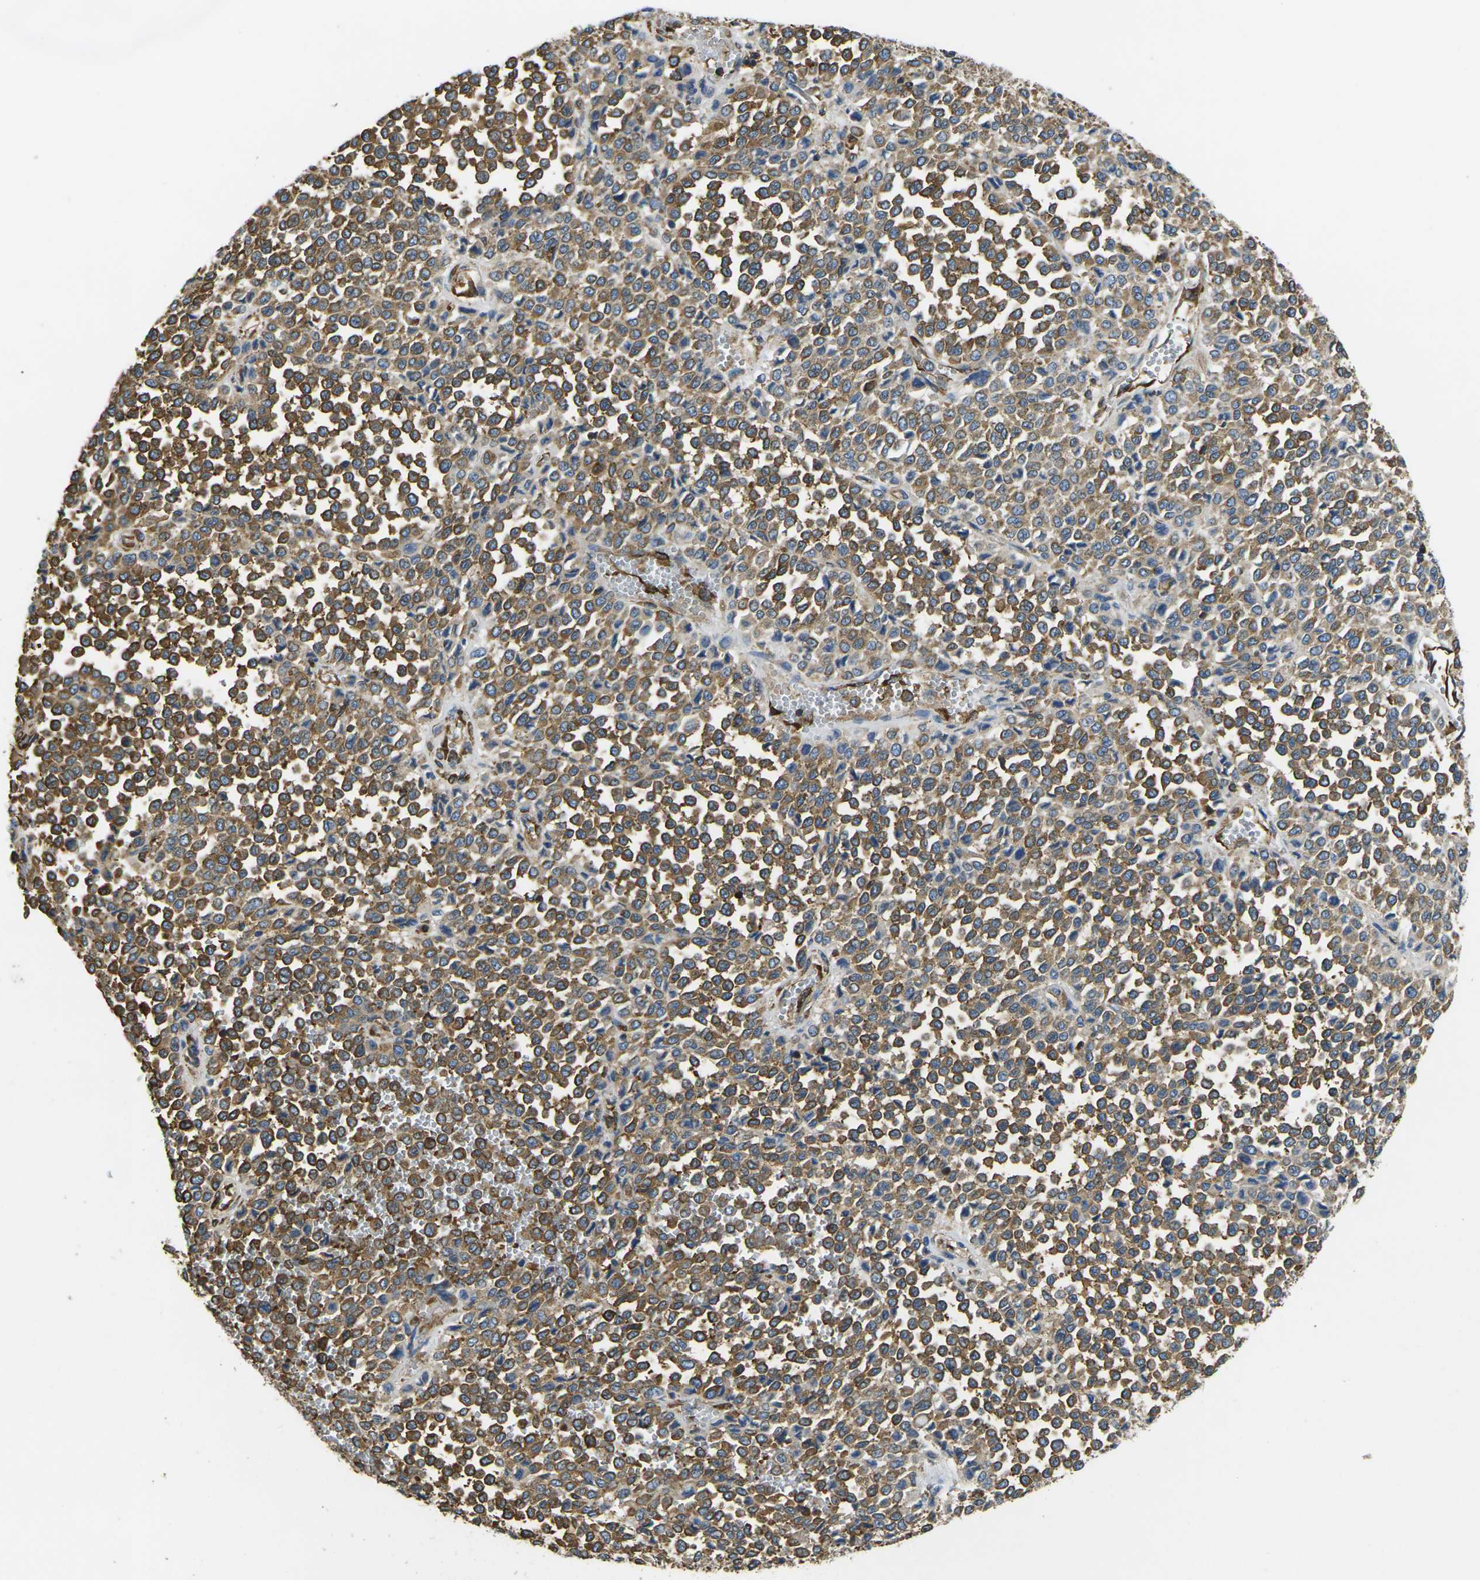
{"staining": {"intensity": "moderate", "quantity": ">75%", "location": "cytoplasmic/membranous"}, "tissue": "melanoma", "cell_type": "Tumor cells", "image_type": "cancer", "snomed": [{"axis": "morphology", "description": "Malignant melanoma, Metastatic site"}, {"axis": "topography", "description": "Pancreas"}], "caption": "About >75% of tumor cells in human melanoma demonstrate moderate cytoplasmic/membranous protein staining as visualized by brown immunohistochemical staining.", "gene": "FAM110D", "patient": {"sex": "female", "age": 30}}